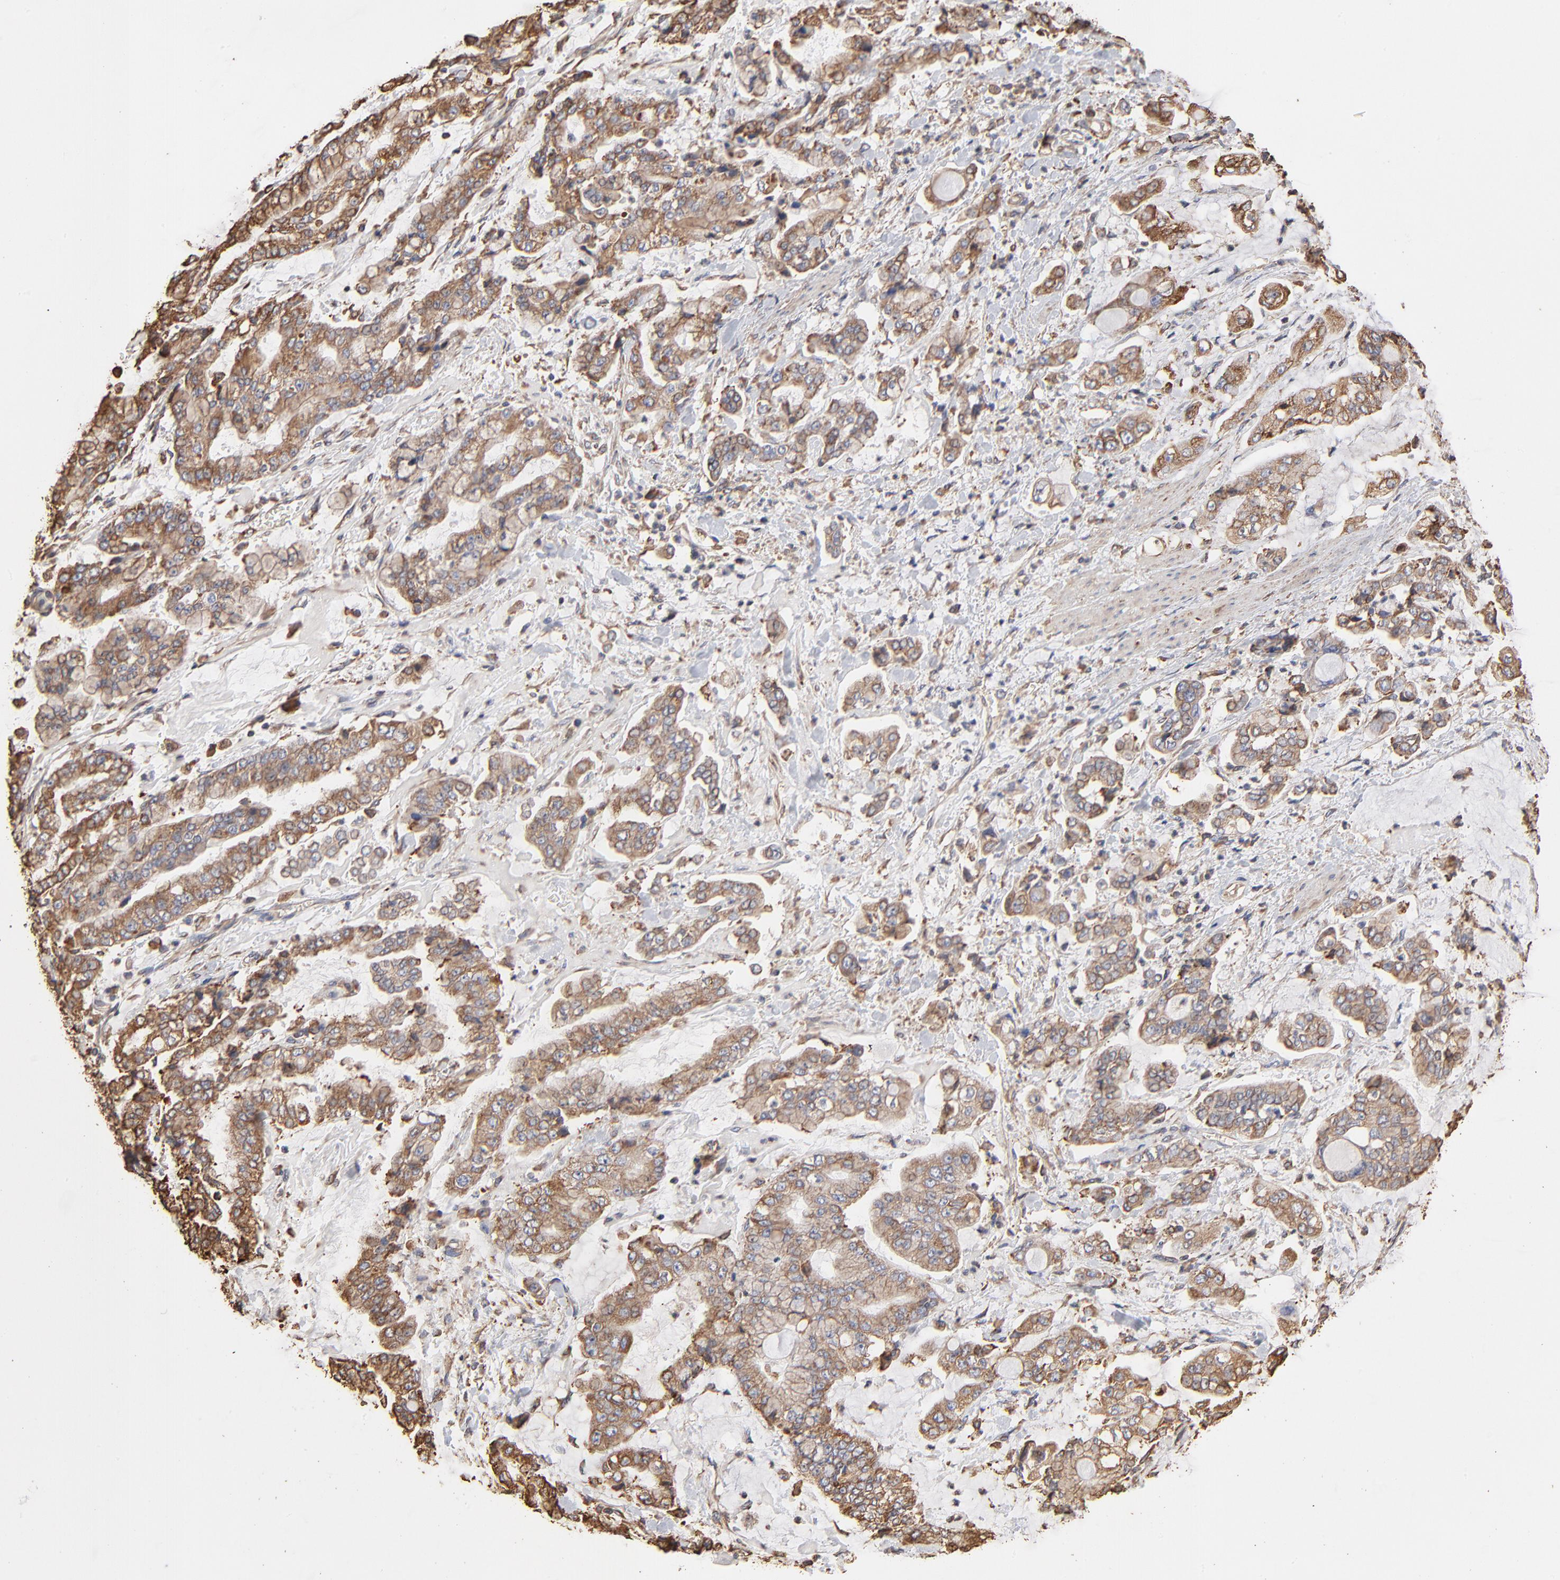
{"staining": {"intensity": "weak", "quantity": ">75%", "location": "cytoplasmic/membranous"}, "tissue": "stomach cancer", "cell_type": "Tumor cells", "image_type": "cancer", "snomed": [{"axis": "morphology", "description": "Normal tissue, NOS"}, {"axis": "morphology", "description": "Adenocarcinoma, NOS"}, {"axis": "topography", "description": "Stomach, upper"}, {"axis": "topography", "description": "Stomach"}], "caption": "Stomach adenocarcinoma tissue reveals weak cytoplasmic/membranous positivity in about >75% of tumor cells, visualized by immunohistochemistry. Nuclei are stained in blue.", "gene": "PDIA3", "patient": {"sex": "male", "age": 76}}